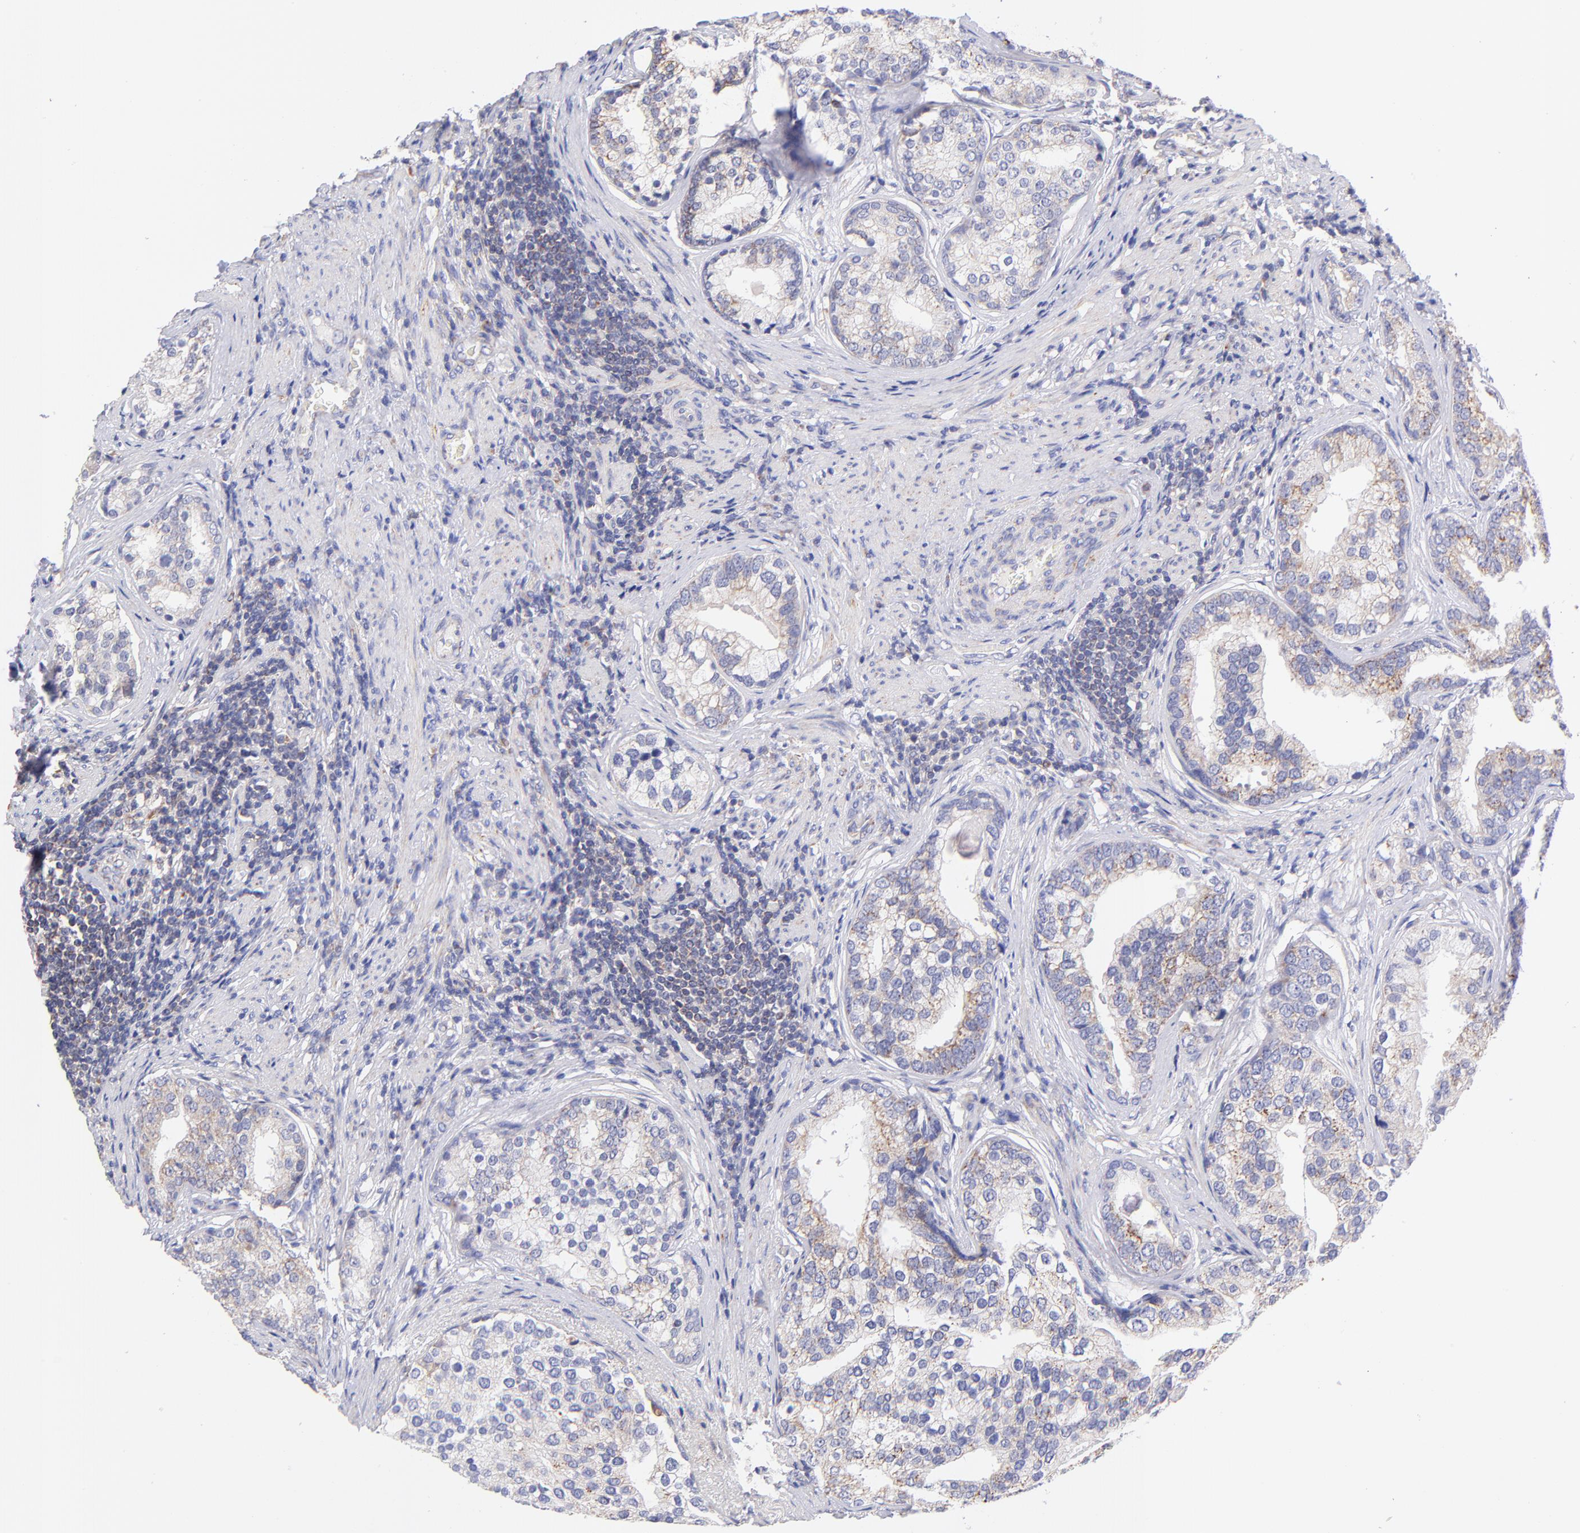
{"staining": {"intensity": "moderate", "quantity": "25%-75%", "location": "cytoplasmic/membranous"}, "tissue": "prostate cancer", "cell_type": "Tumor cells", "image_type": "cancer", "snomed": [{"axis": "morphology", "description": "Adenocarcinoma, Low grade"}, {"axis": "topography", "description": "Prostate"}], "caption": "IHC histopathology image of human prostate low-grade adenocarcinoma stained for a protein (brown), which demonstrates medium levels of moderate cytoplasmic/membranous expression in approximately 25%-75% of tumor cells.", "gene": "NDUFB7", "patient": {"sex": "male", "age": 71}}